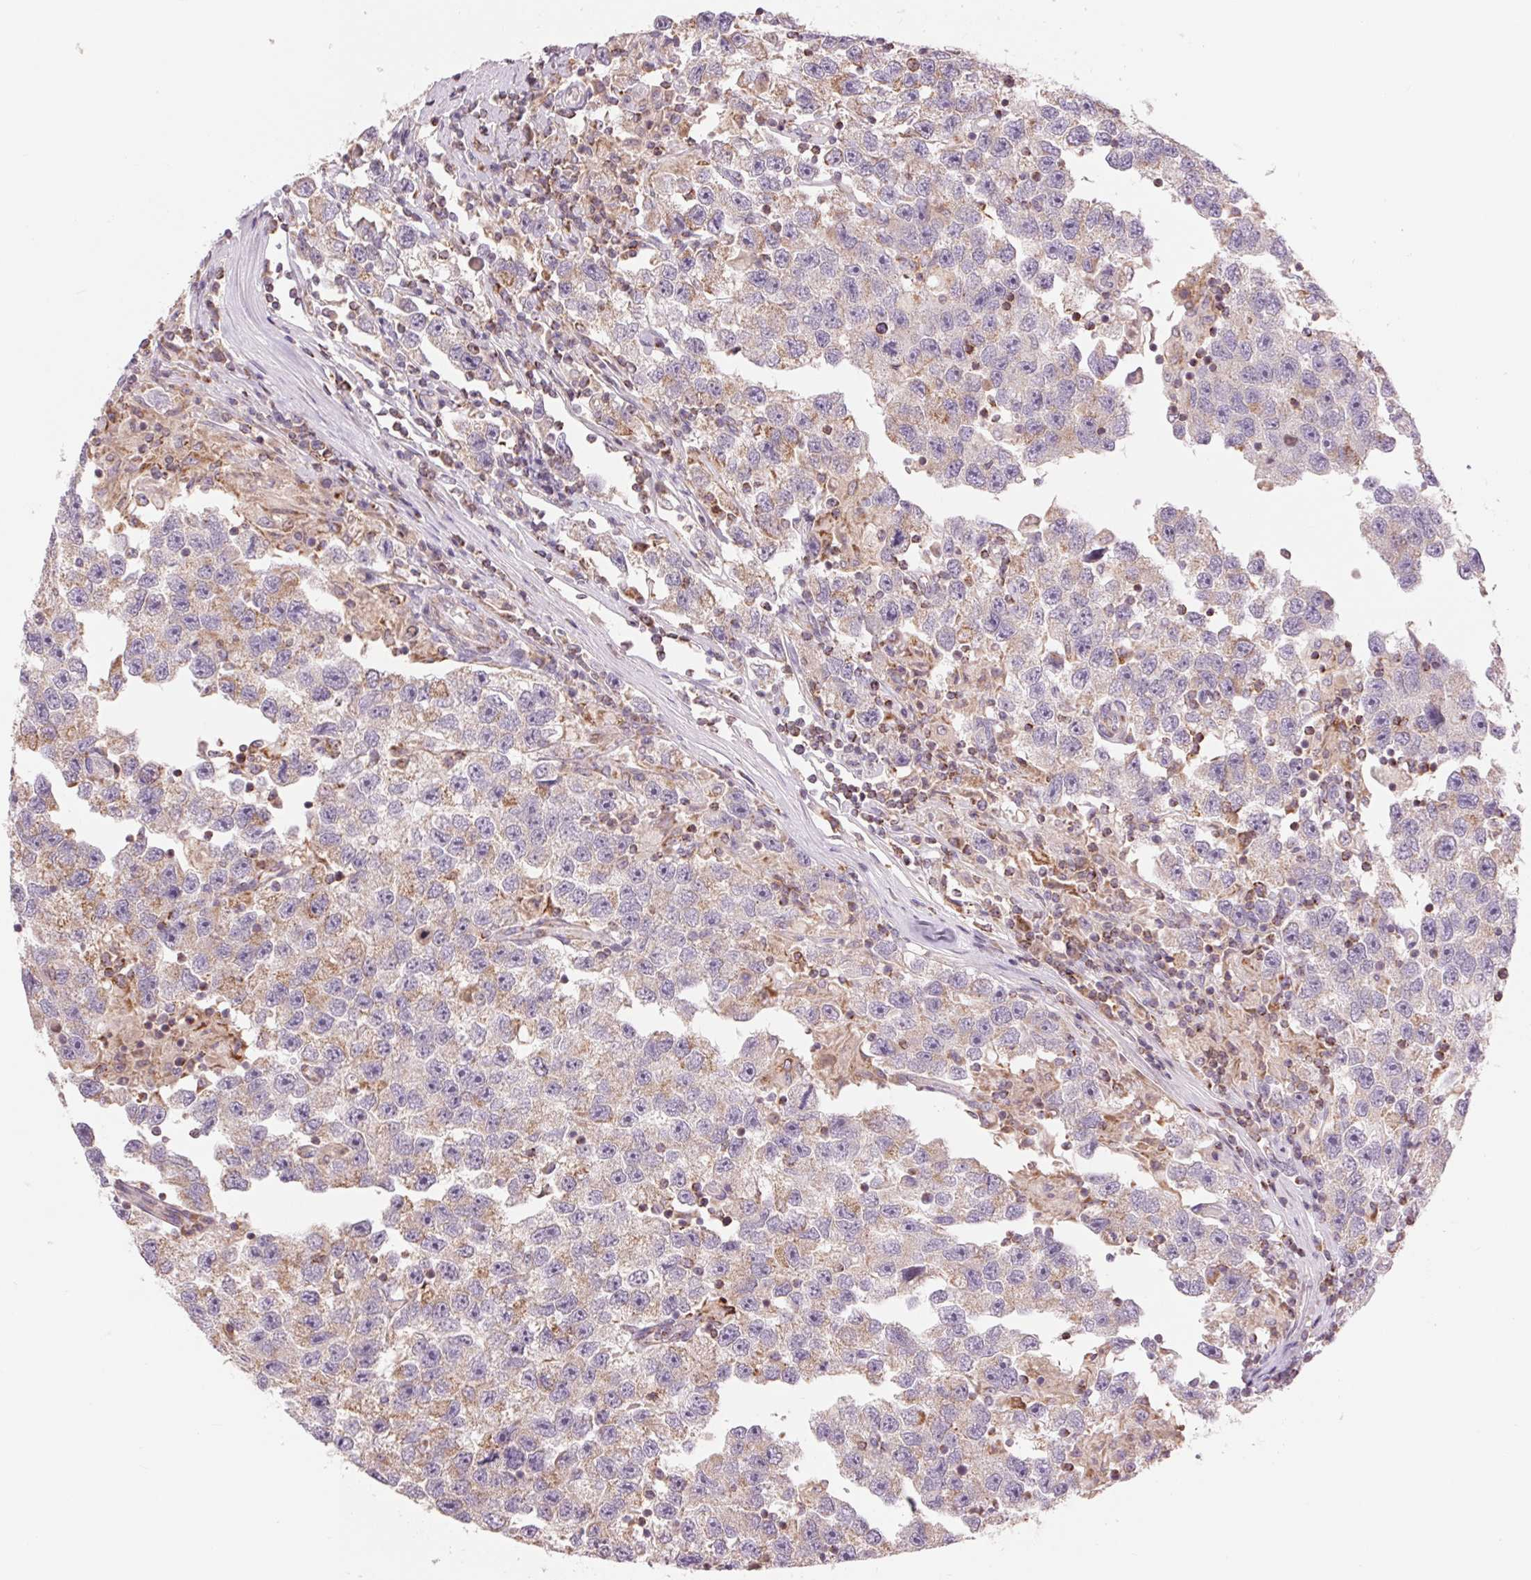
{"staining": {"intensity": "negative", "quantity": "none", "location": "none"}, "tissue": "testis cancer", "cell_type": "Tumor cells", "image_type": "cancer", "snomed": [{"axis": "morphology", "description": "Seminoma, NOS"}, {"axis": "topography", "description": "Testis"}], "caption": "Image shows no protein positivity in tumor cells of seminoma (testis) tissue.", "gene": "COX6A1", "patient": {"sex": "male", "age": 26}}